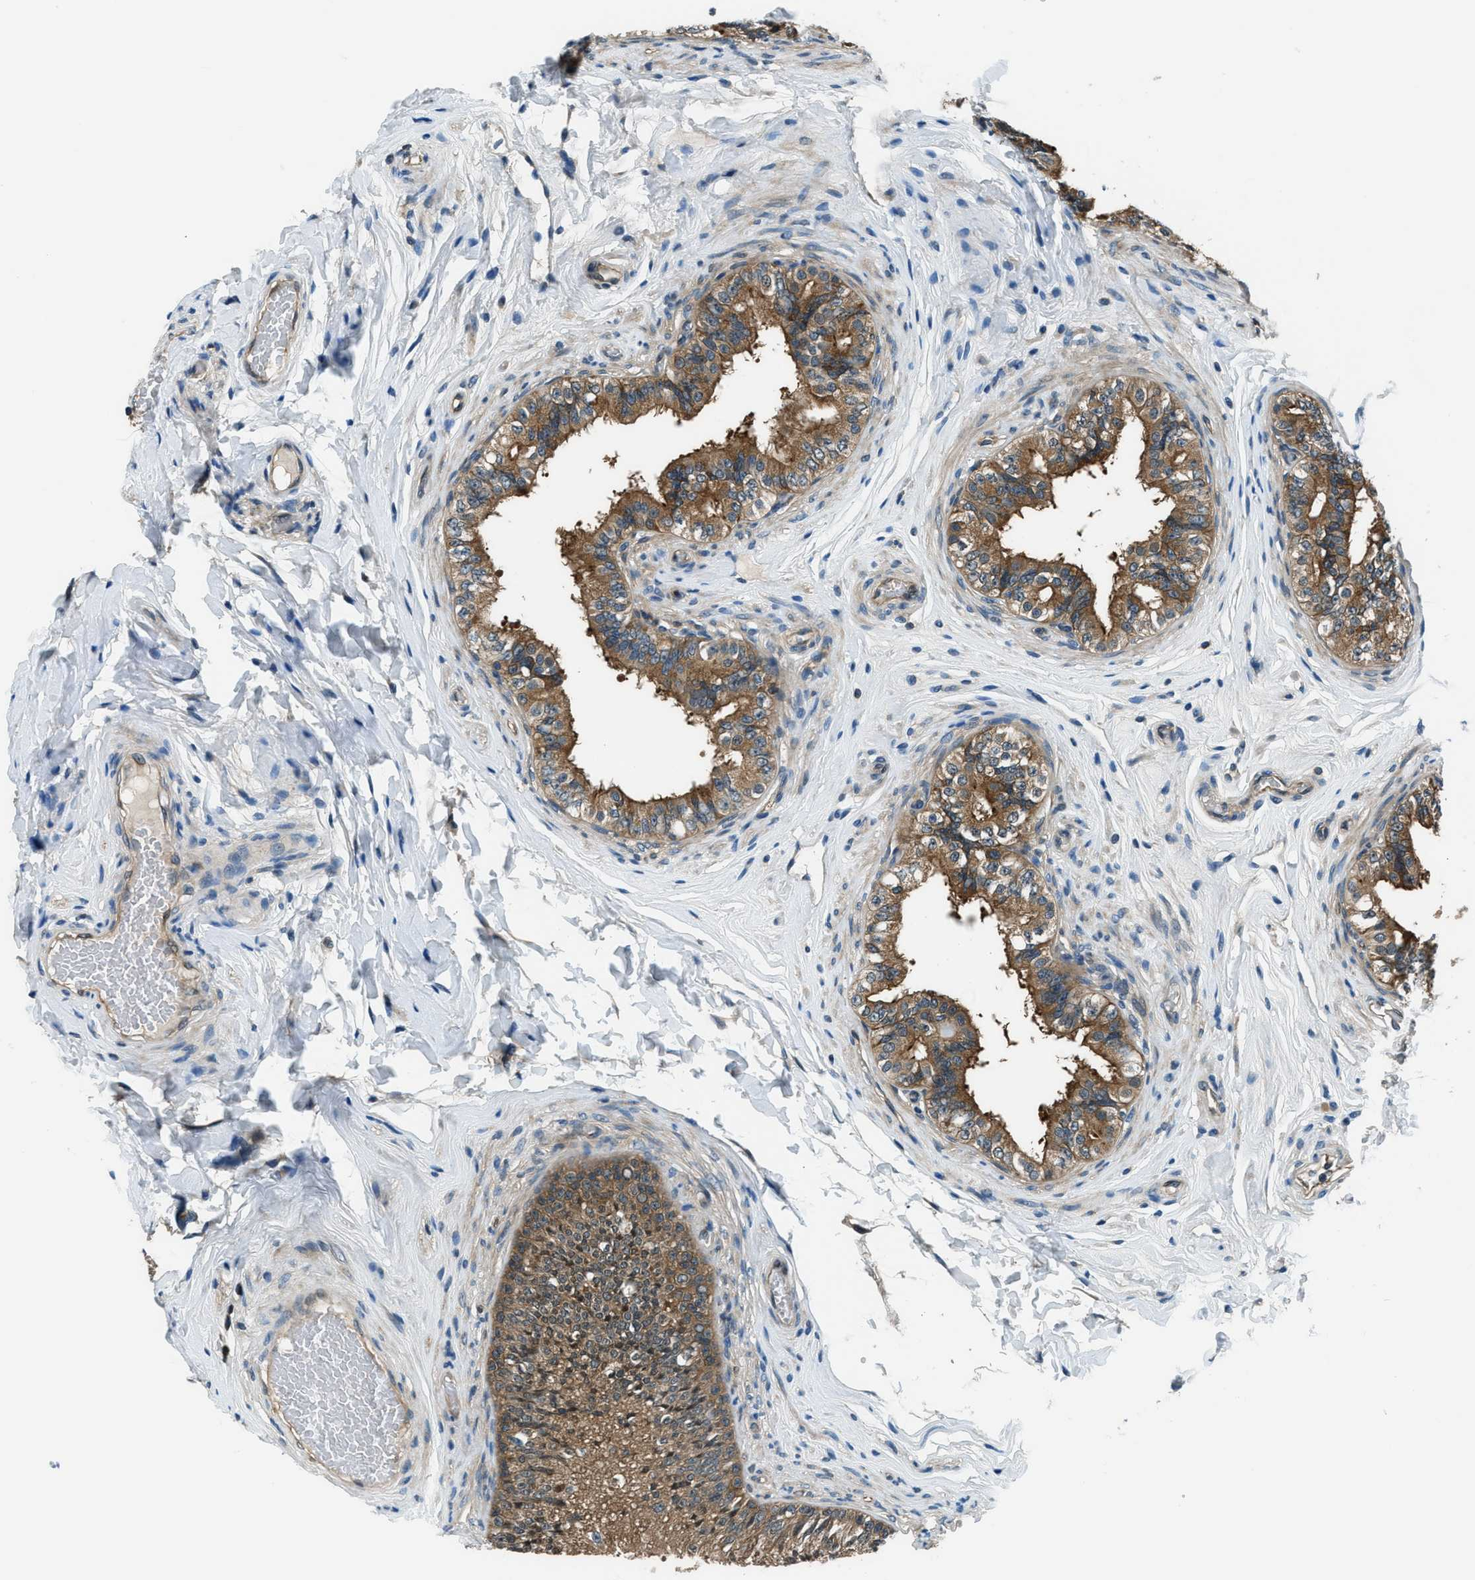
{"staining": {"intensity": "strong", "quantity": ">75%", "location": "cytoplasmic/membranous,nuclear"}, "tissue": "epididymis", "cell_type": "Glandular cells", "image_type": "normal", "snomed": [{"axis": "morphology", "description": "Normal tissue, NOS"}, {"axis": "topography", "description": "Testis"}, {"axis": "topography", "description": "Epididymis"}], "caption": "A photomicrograph of human epididymis stained for a protein displays strong cytoplasmic/membranous,nuclear brown staining in glandular cells.", "gene": "HEBP2", "patient": {"sex": "male", "age": 36}}